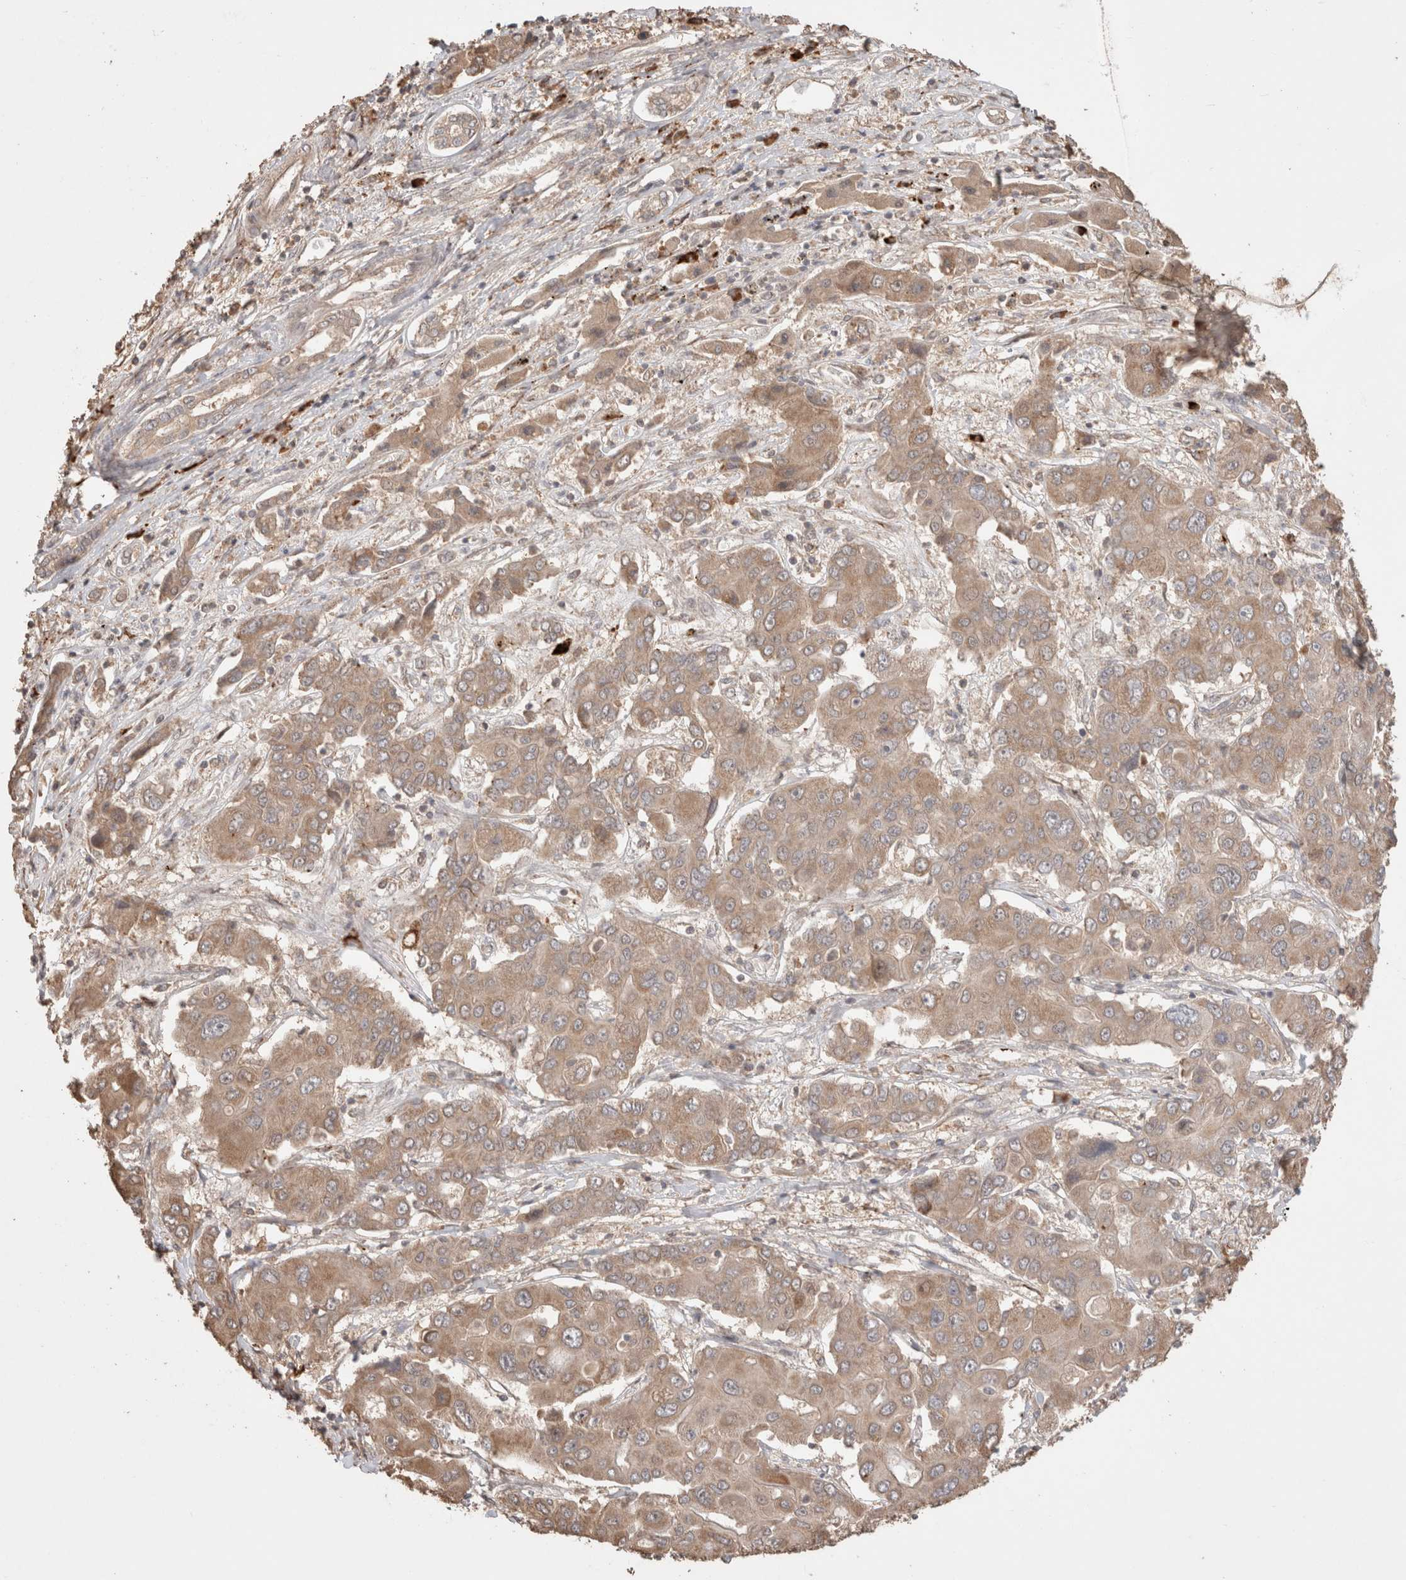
{"staining": {"intensity": "weak", "quantity": ">75%", "location": "cytoplasmic/membranous"}, "tissue": "liver cancer", "cell_type": "Tumor cells", "image_type": "cancer", "snomed": [{"axis": "morphology", "description": "Cholangiocarcinoma"}, {"axis": "topography", "description": "Liver"}], "caption": "Protein staining of liver cancer tissue shows weak cytoplasmic/membranous expression in about >75% of tumor cells.", "gene": "HROB", "patient": {"sex": "male", "age": 67}}